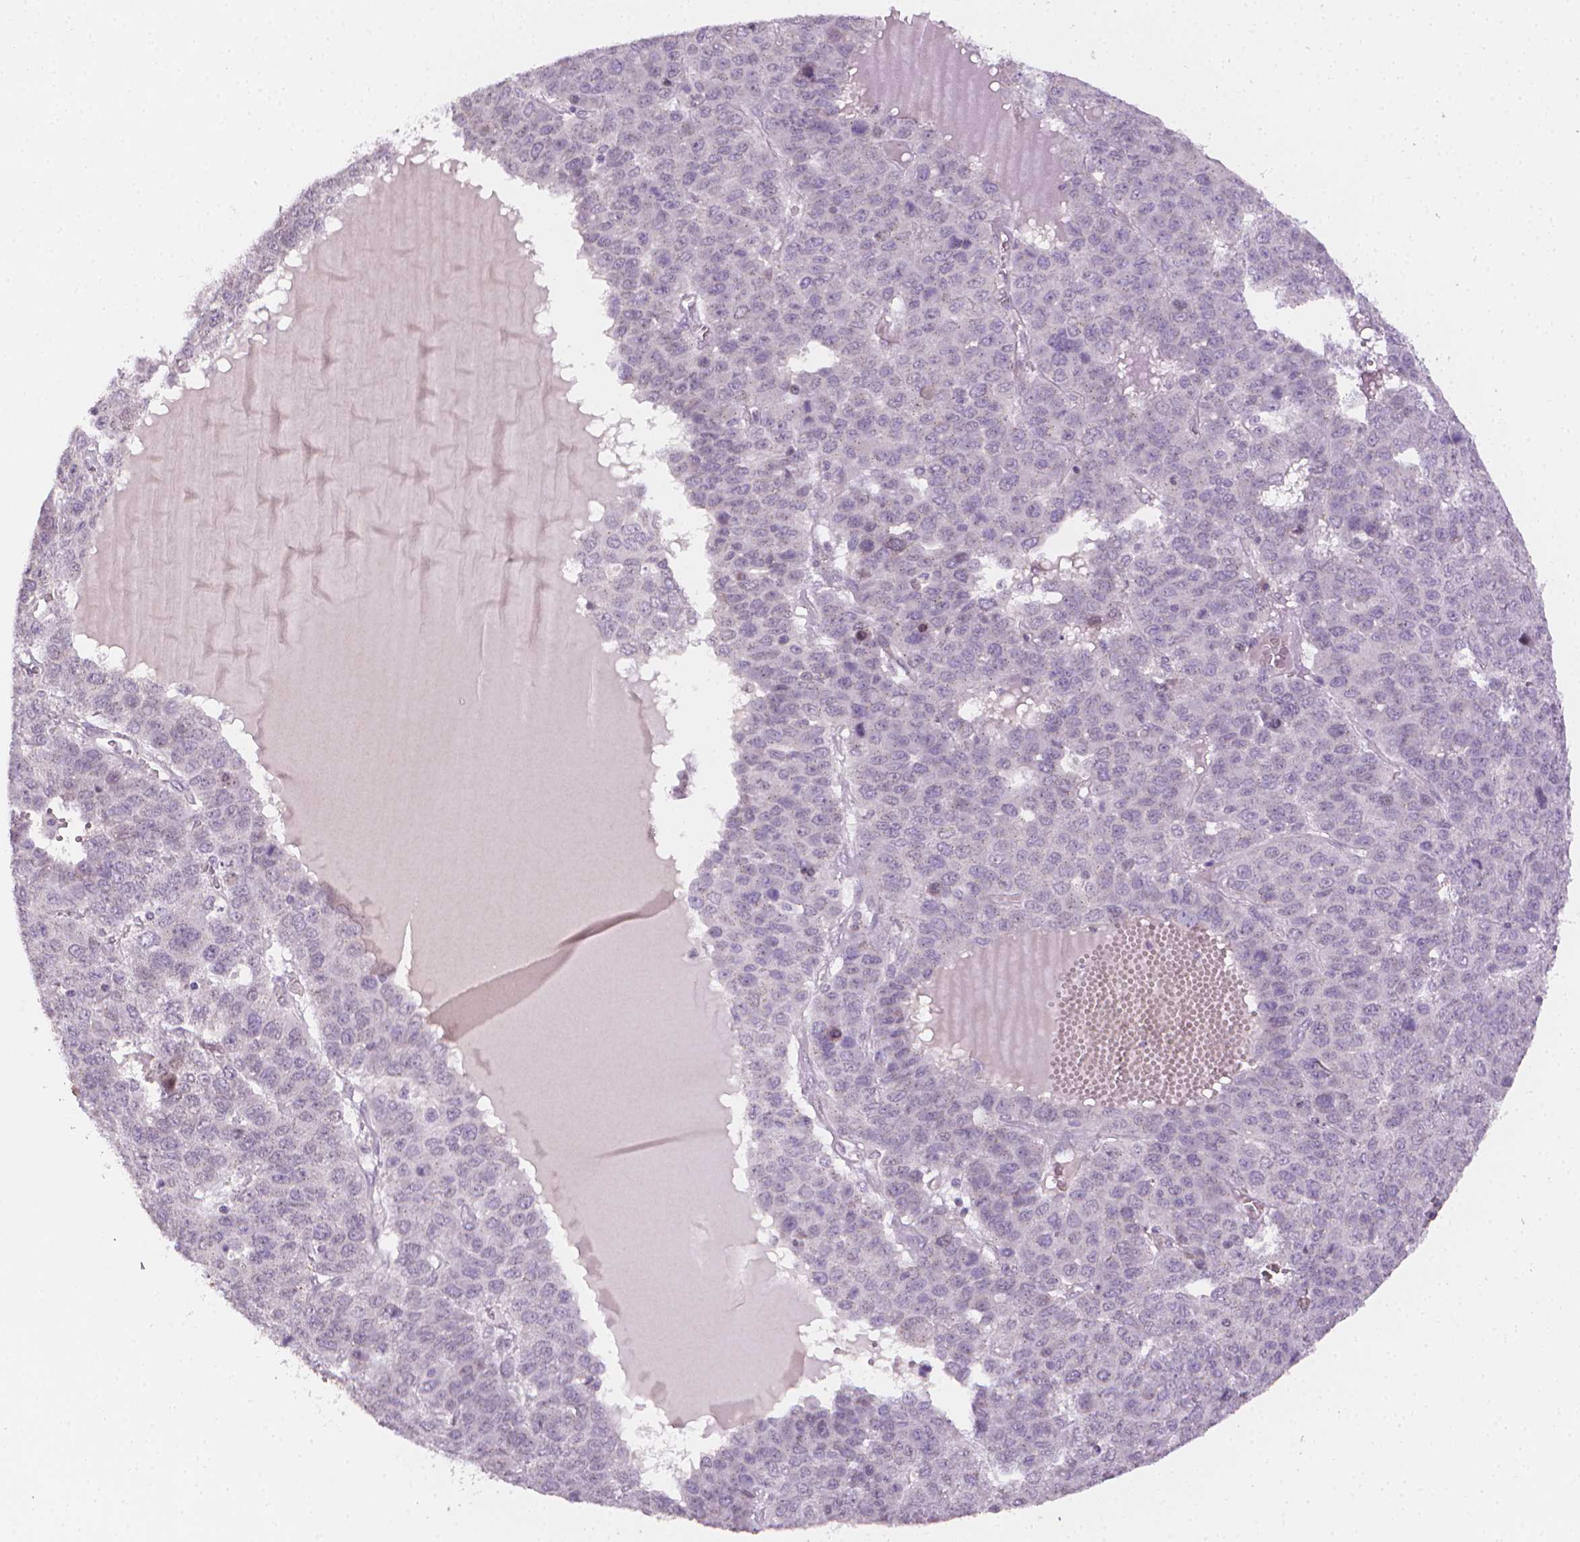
{"staining": {"intensity": "negative", "quantity": "none", "location": "none"}, "tissue": "liver cancer", "cell_type": "Tumor cells", "image_type": "cancer", "snomed": [{"axis": "morphology", "description": "Carcinoma, Hepatocellular, NOS"}, {"axis": "topography", "description": "Liver"}], "caption": "Liver hepatocellular carcinoma was stained to show a protein in brown. There is no significant positivity in tumor cells.", "gene": "NCAN", "patient": {"sex": "male", "age": 69}}